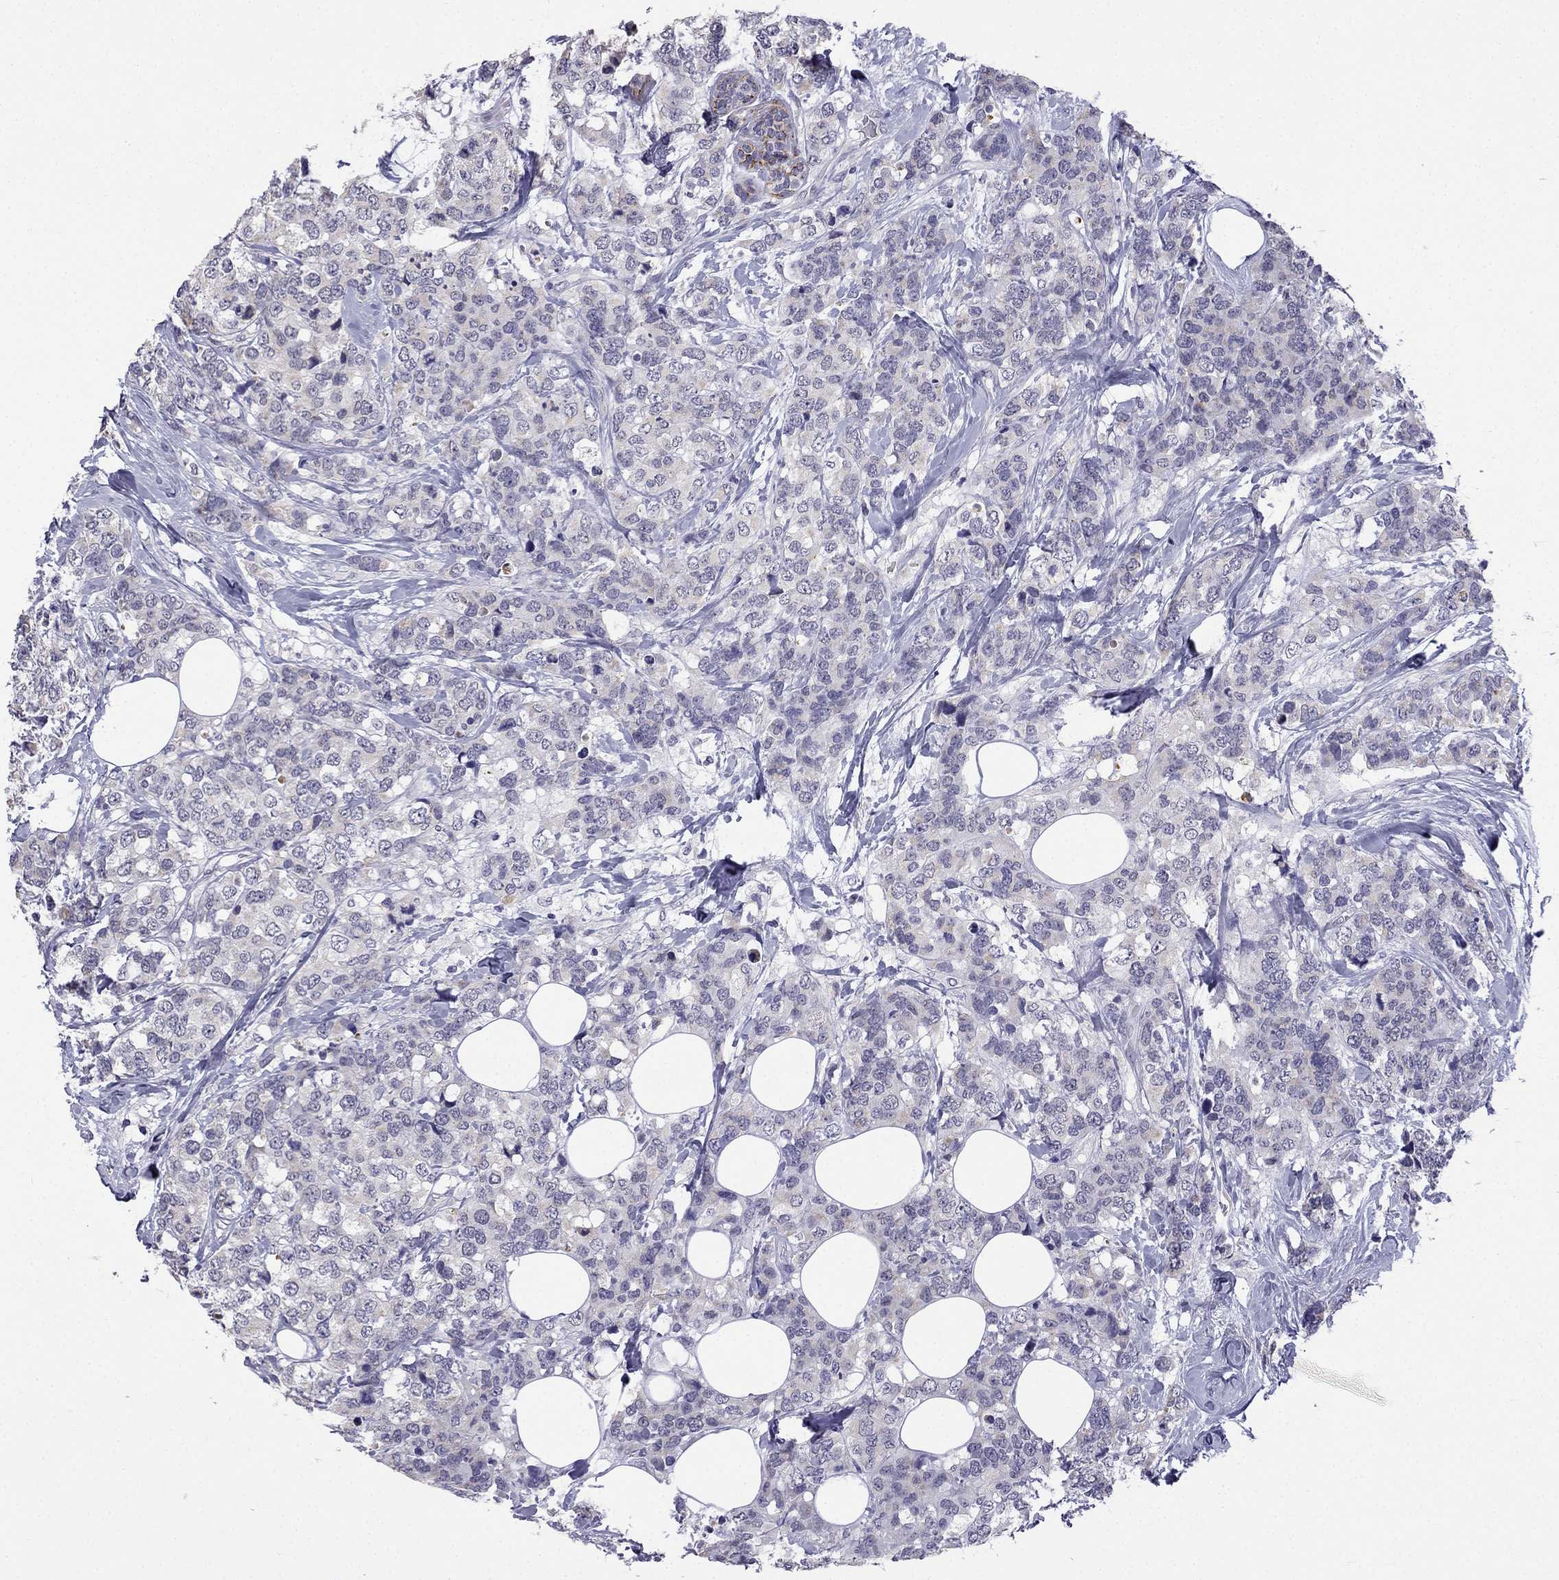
{"staining": {"intensity": "negative", "quantity": "none", "location": "none"}, "tissue": "breast cancer", "cell_type": "Tumor cells", "image_type": "cancer", "snomed": [{"axis": "morphology", "description": "Lobular carcinoma"}, {"axis": "topography", "description": "Breast"}], "caption": "A high-resolution micrograph shows immunohistochemistry (IHC) staining of lobular carcinoma (breast), which displays no significant positivity in tumor cells. (DAB (3,3'-diaminobenzidine) immunohistochemistry with hematoxylin counter stain).", "gene": "C5orf49", "patient": {"sex": "female", "age": 59}}